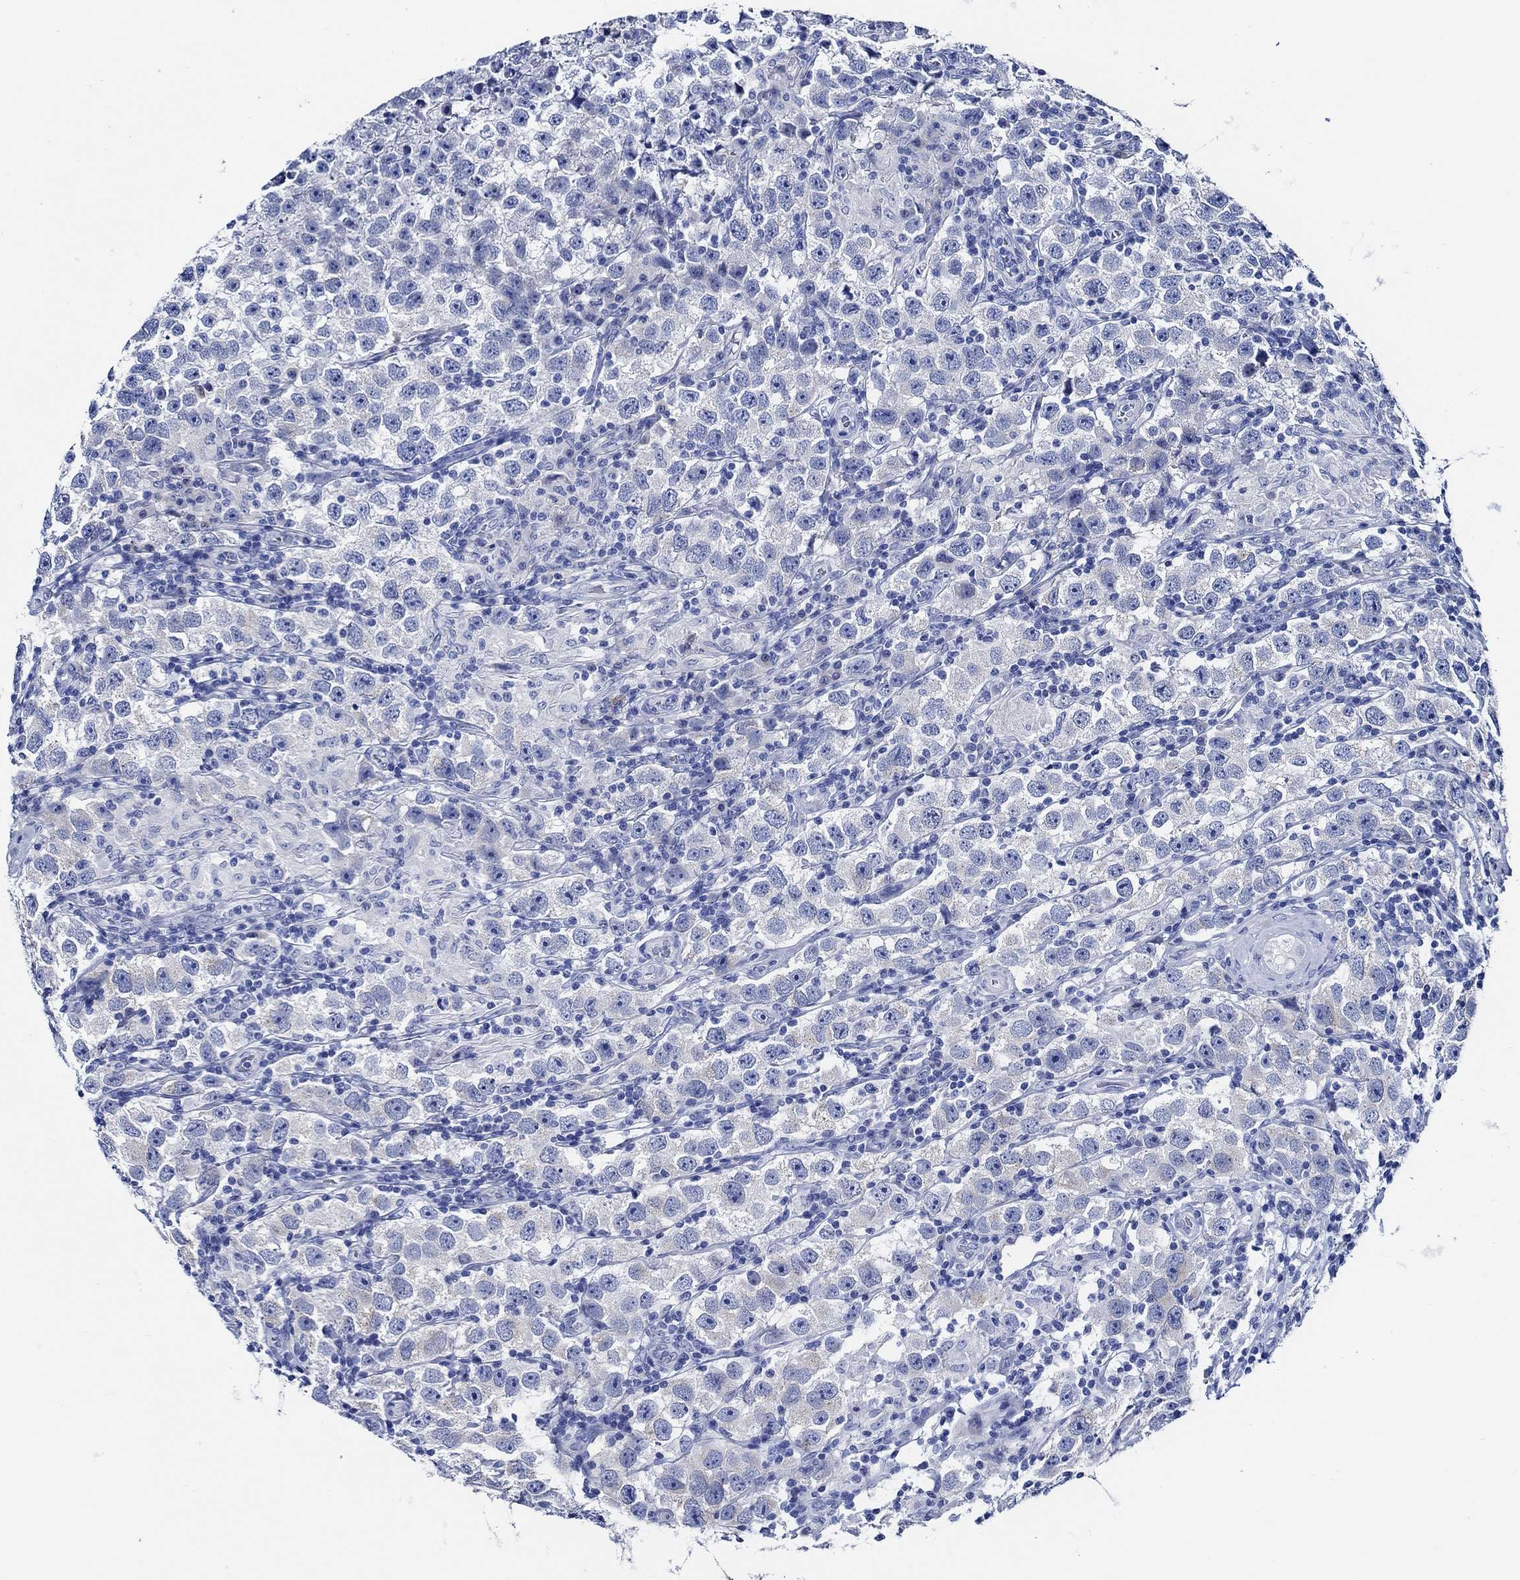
{"staining": {"intensity": "negative", "quantity": "none", "location": "none"}, "tissue": "testis cancer", "cell_type": "Tumor cells", "image_type": "cancer", "snomed": [{"axis": "morphology", "description": "Seminoma, NOS"}, {"axis": "topography", "description": "Testis"}], "caption": "DAB (3,3'-diaminobenzidine) immunohistochemical staining of testis cancer reveals no significant expression in tumor cells.", "gene": "WDR62", "patient": {"sex": "male", "age": 26}}